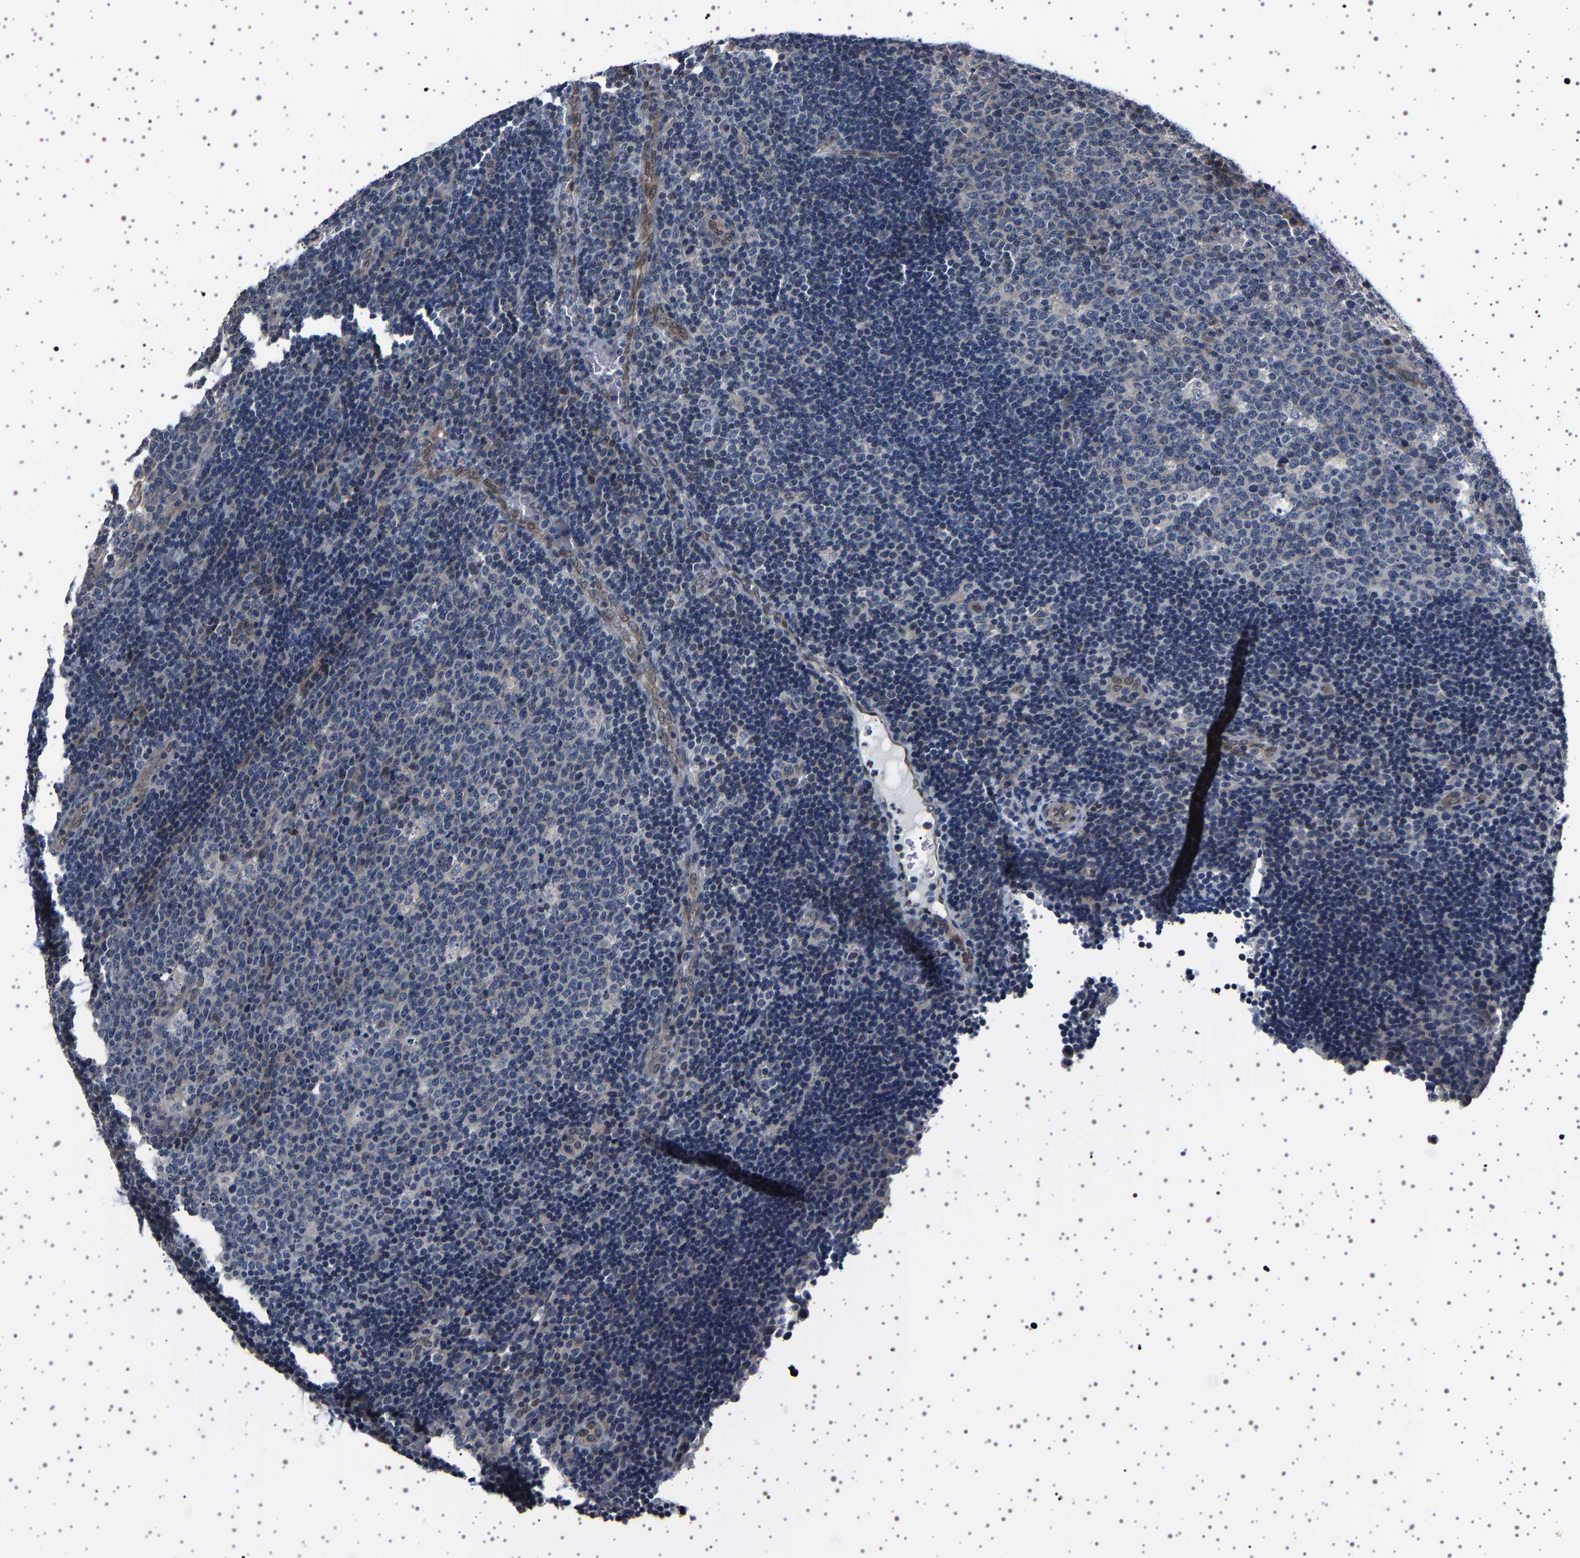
{"staining": {"intensity": "negative", "quantity": "none", "location": "none"}, "tissue": "lymph node", "cell_type": "Germinal center cells", "image_type": "normal", "snomed": [{"axis": "morphology", "description": "Normal tissue, NOS"}, {"axis": "topography", "description": "Lymph node"}, {"axis": "topography", "description": "Salivary gland"}], "caption": "The image reveals no staining of germinal center cells in benign lymph node.", "gene": "IL10RB", "patient": {"sex": "male", "age": 8}}